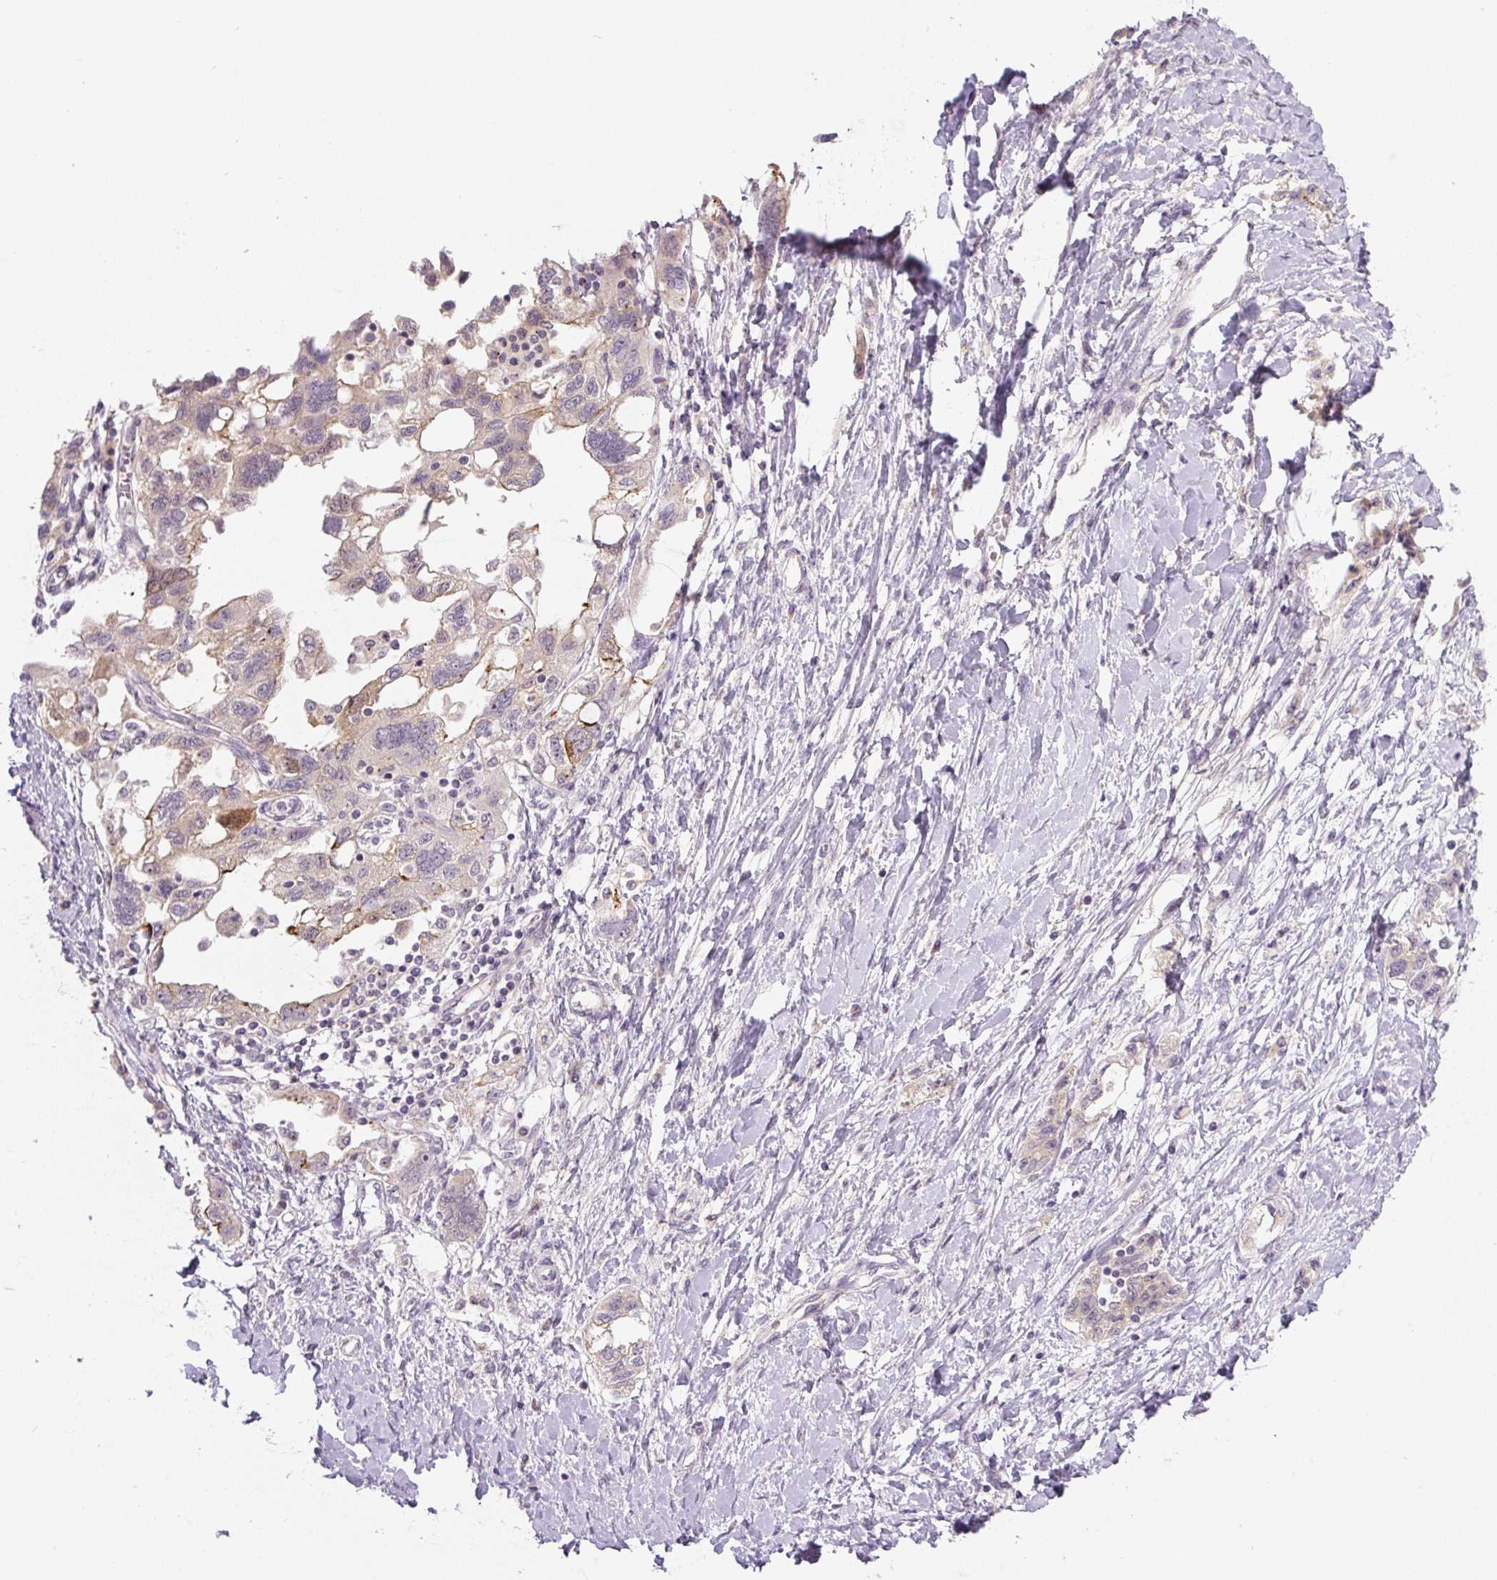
{"staining": {"intensity": "moderate", "quantity": "<25%", "location": "cytoplasmic/membranous"}, "tissue": "ovarian cancer", "cell_type": "Tumor cells", "image_type": "cancer", "snomed": [{"axis": "morphology", "description": "Carcinoma, NOS"}, {"axis": "morphology", "description": "Cystadenocarcinoma, serous, NOS"}, {"axis": "topography", "description": "Ovary"}], "caption": "A photomicrograph of ovarian serous cystadenocarcinoma stained for a protein reveals moderate cytoplasmic/membranous brown staining in tumor cells.", "gene": "PCM1", "patient": {"sex": "female", "age": 69}}